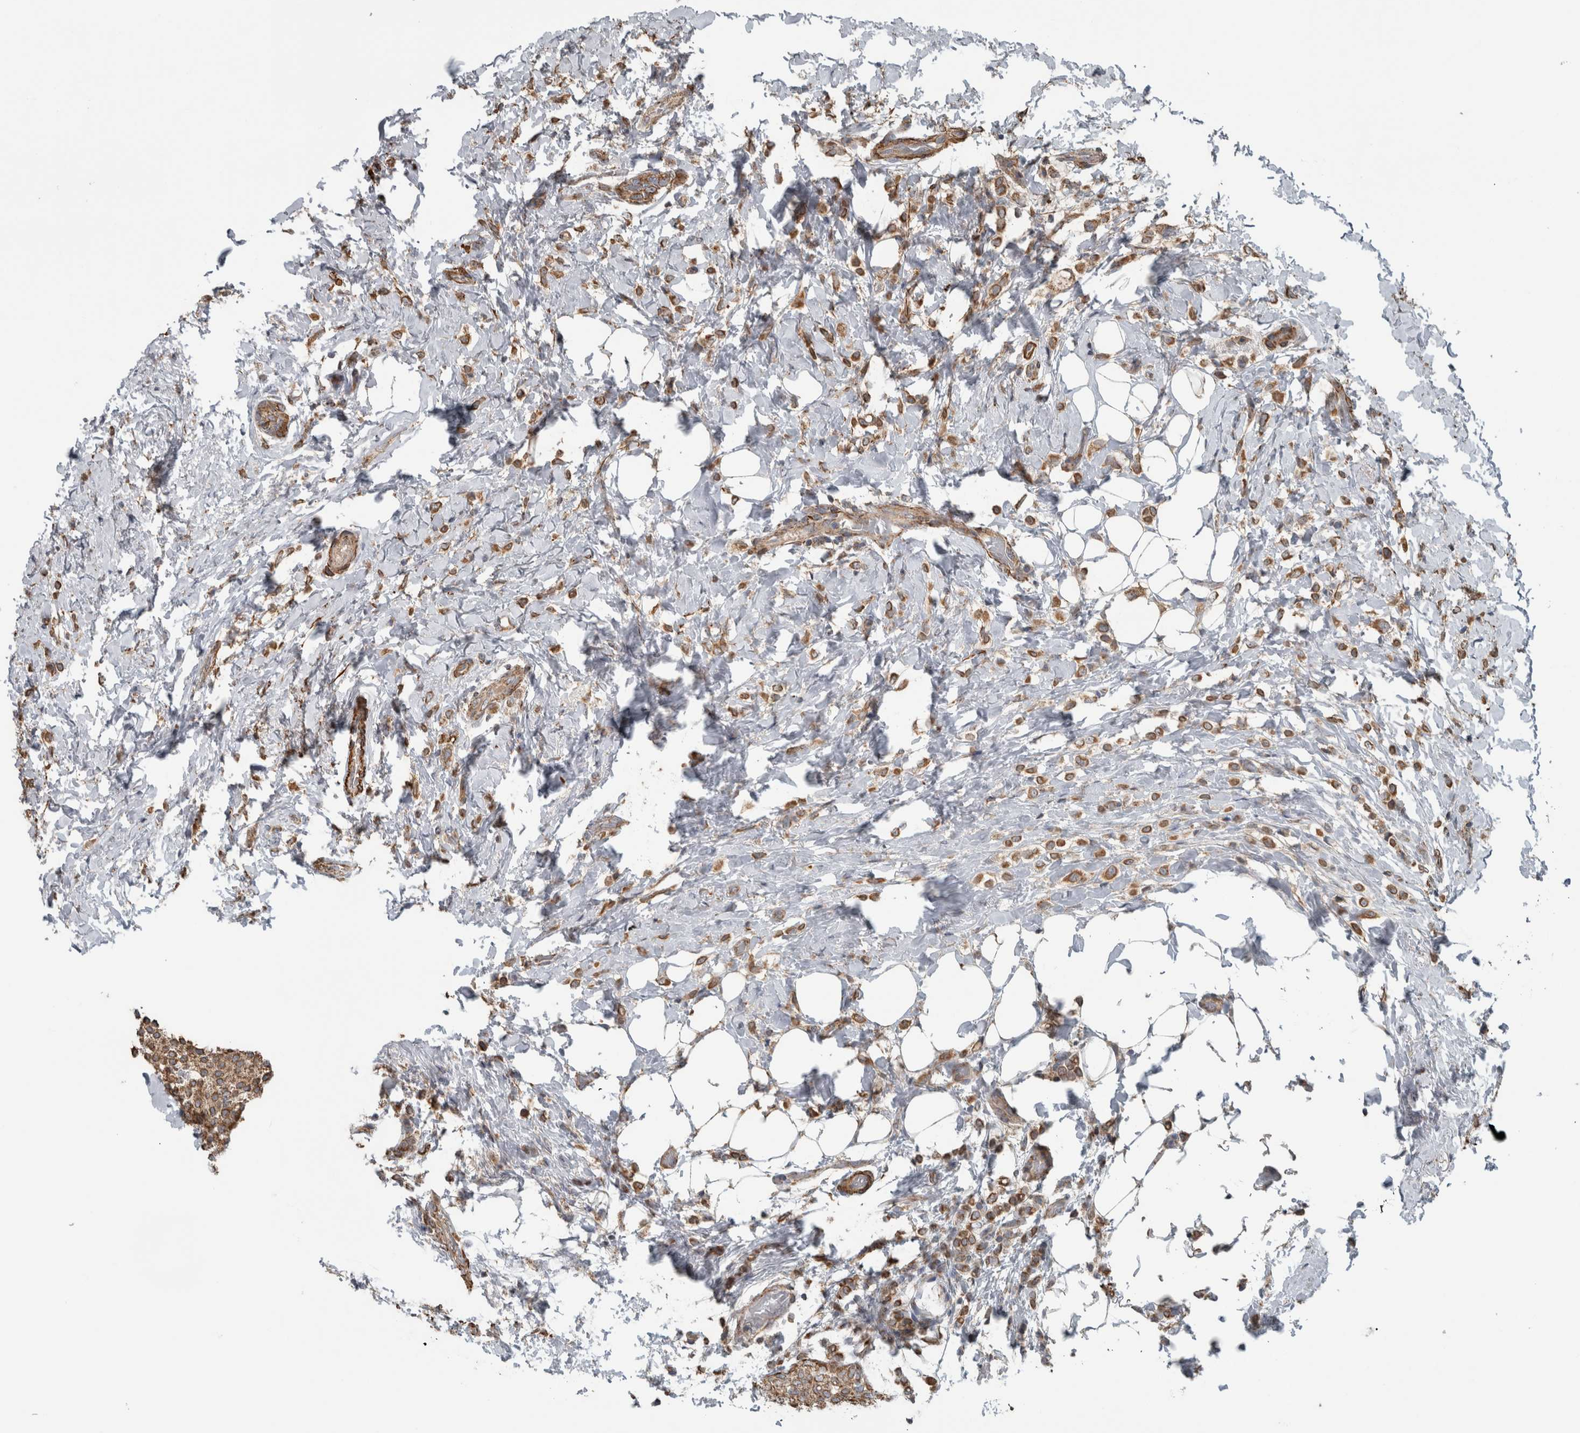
{"staining": {"intensity": "moderate", "quantity": ">75%", "location": "cytoplasmic/membranous"}, "tissue": "breast cancer", "cell_type": "Tumor cells", "image_type": "cancer", "snomed": [{"axis": "morphology", "description": "Lobular carcinoma"}, {"axis": "topography", "description": "Breast"}], "caption": "The micrograph displays a brown stain indicating the presence of a protein in the cytoplasmic/membranous of tumor cells in breast cancer.", "gene": "ARMC1", "patient": {"sex": "female", "age": 50}}